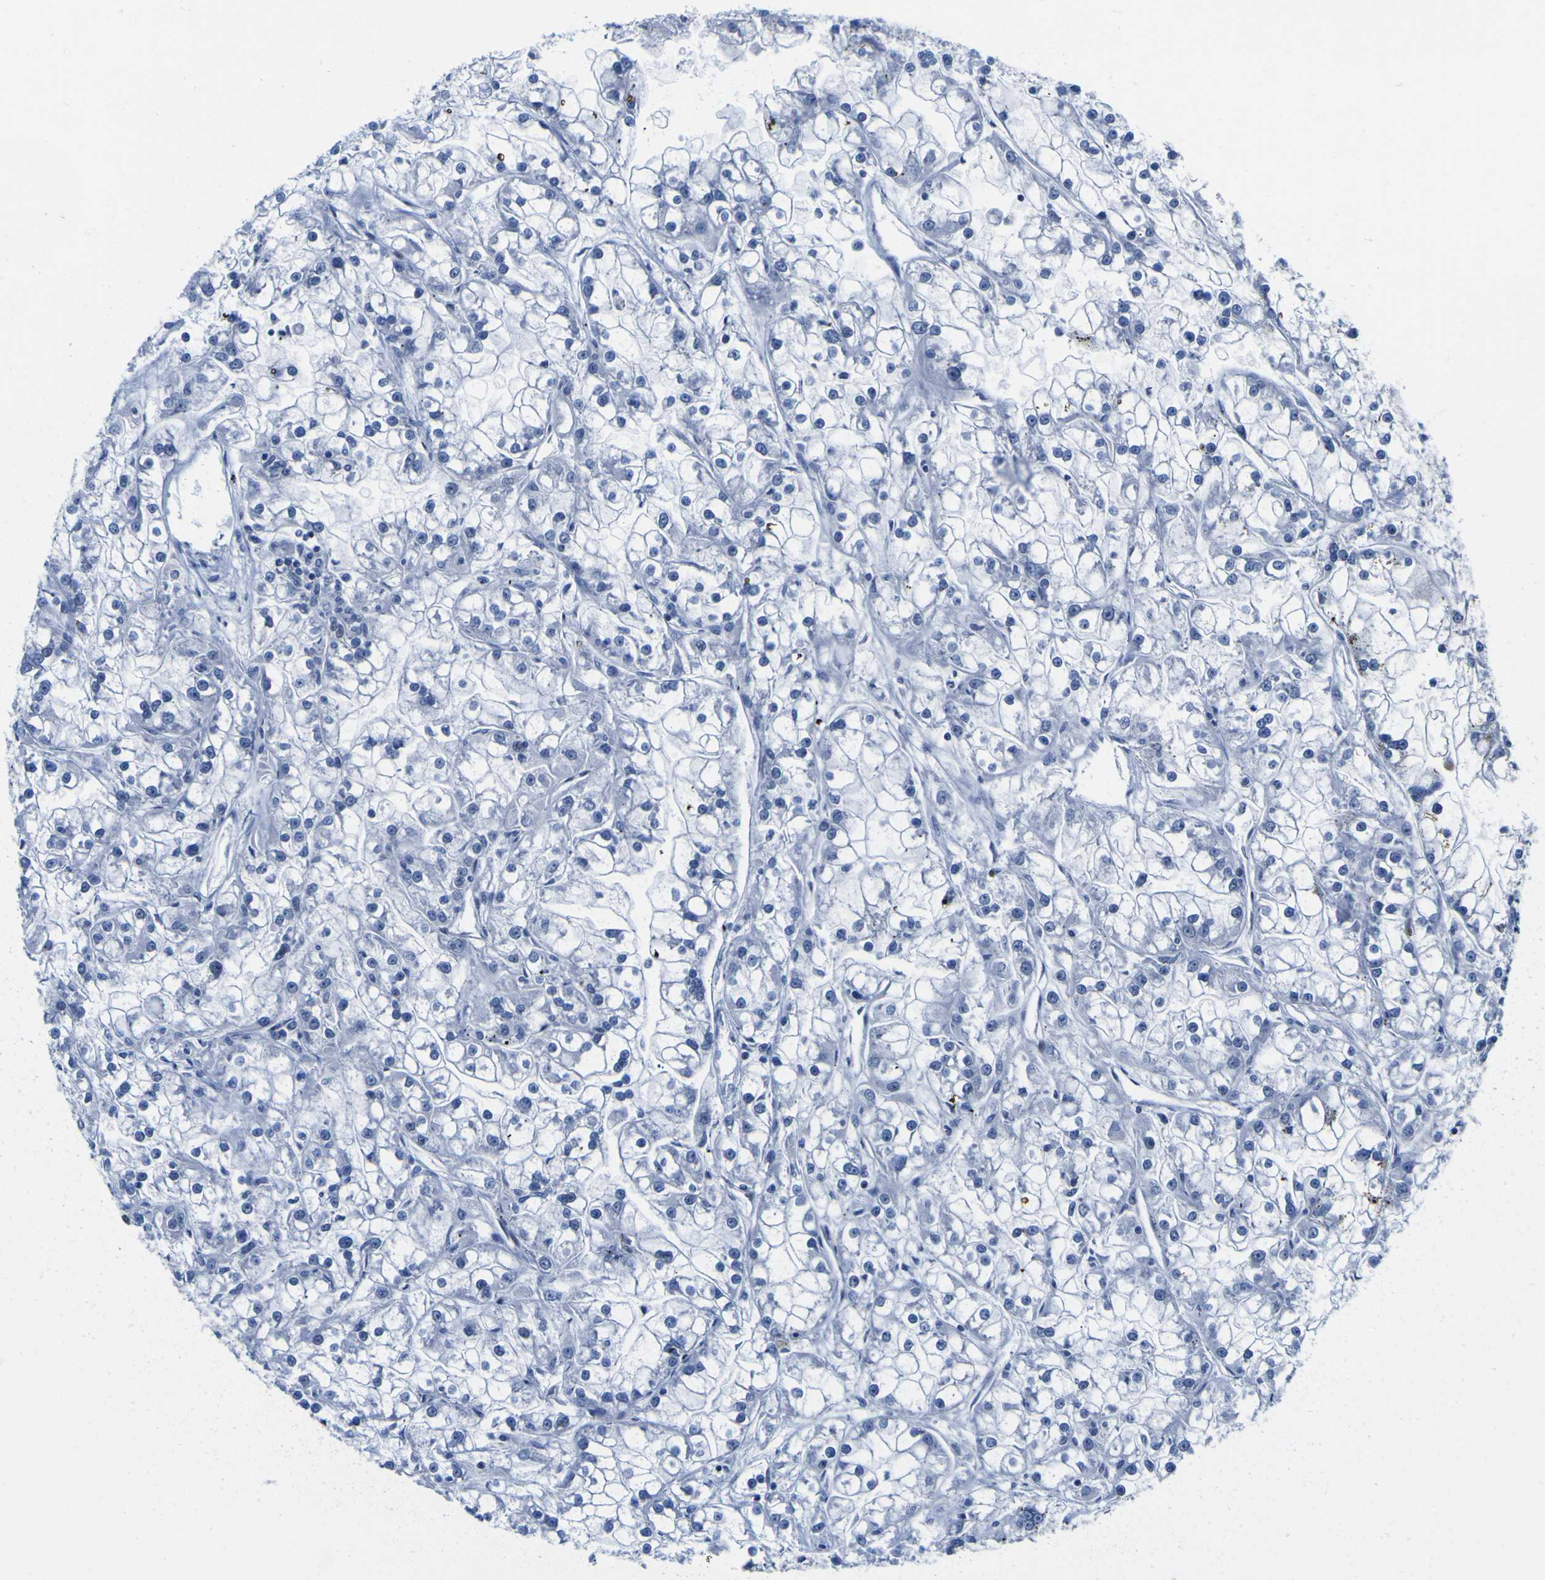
{"staining": {"intensity": "negative", "quantity": "none", "location": "none"}, "tissue": "renal cancer", "cell_type": "Tumor cells", "image_type": "cancer", "snomed": [{"axis": "morphology", "description": "Adenocarcinoma, NOS"}, {"axis": "topography", "description": "Kidney"}], "caption": "An image of renal adenocarcinoma stained for a protein shows no brown staining in tumor cells.", "gene": "MBD3", "patient": {"sex": "female", "age": 52}}